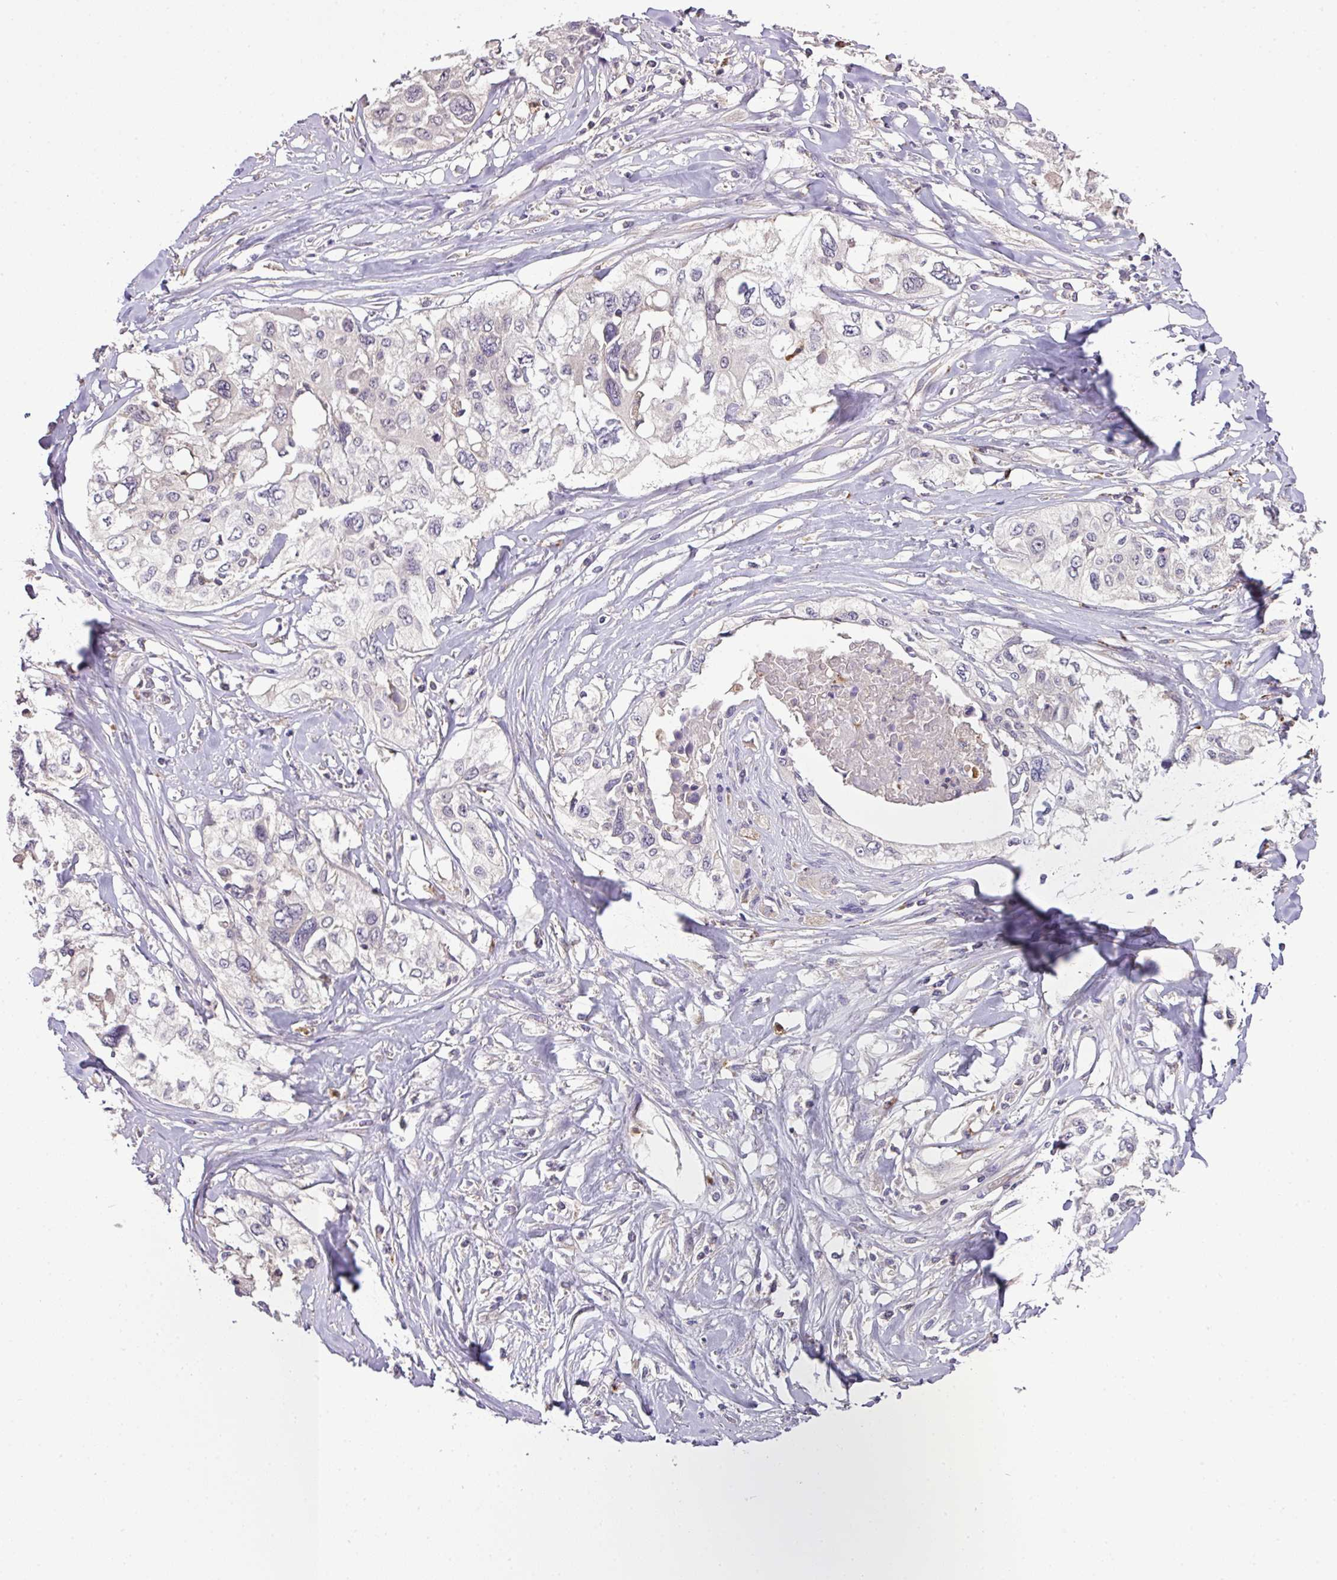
{"staining": {"intensity": "negative", "quantity": "none", "location": "none"}, "tissue": "cervical cancer", "cell_type": "Tumor cells", "image_type": "cancer", "snomed": [{"axis": "morphology", "description": "Squamous cell carcinoma, NOS"}, {"axis": "topography", "description": "Cervix"}], "caption": "Photomicrograph shows no protein positivity in tumor cells of cervical cancer (squamous cell carcinoma) tissue. (Stains: DAB immunohistochemistry with hematoxylin counter stain, Microscopy: brightfield microscopy at high magnification).", "gene": "SMCO4", "patient": {"sex": "female", "age": 31}}